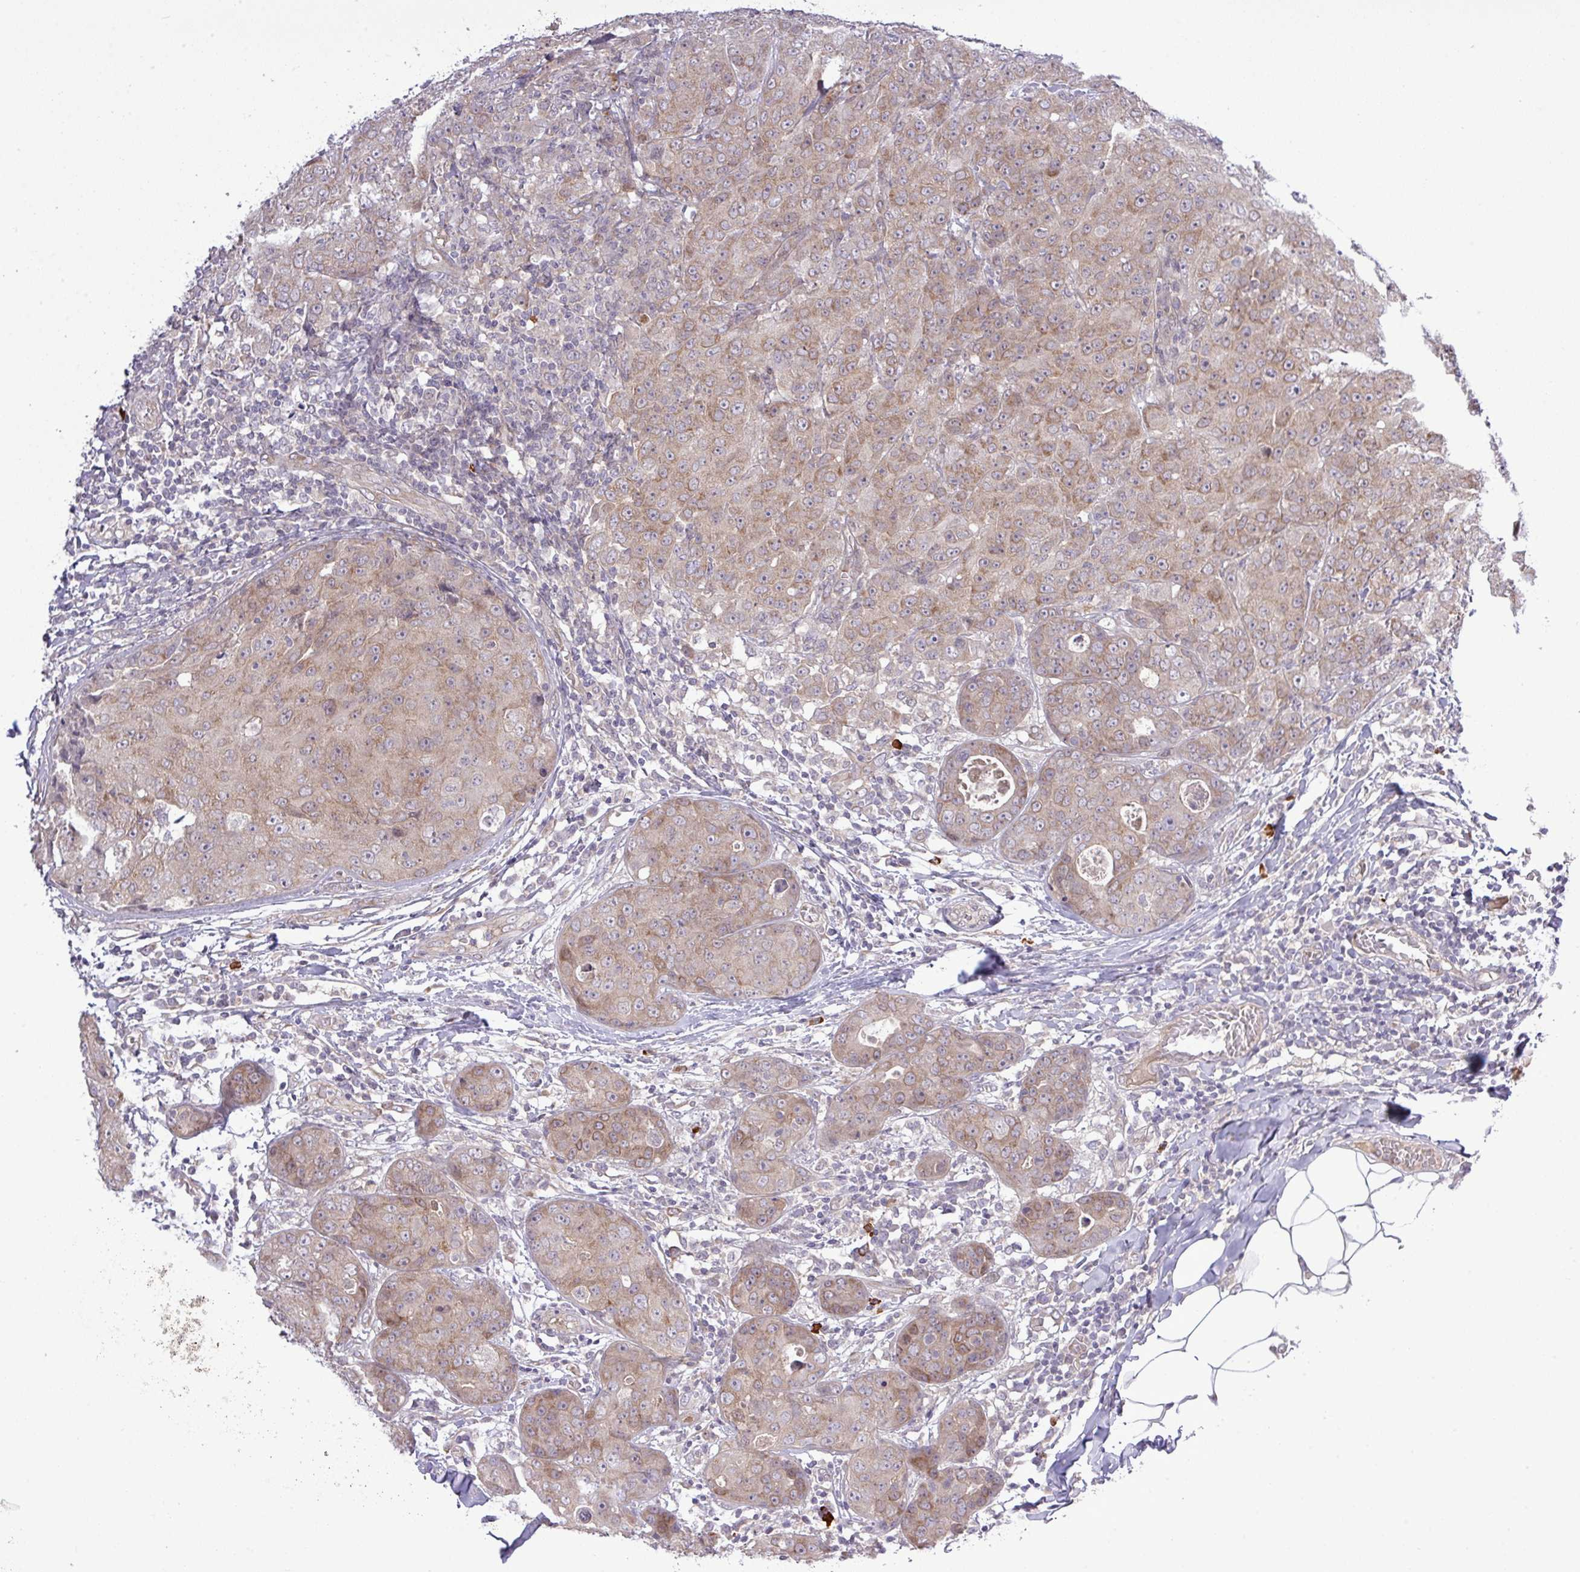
{"staining": {"intensity": "weak", "quantity": "25%-75%", "location": "cytoplasmic/membranous"}, "tissue": "breast cancer", "cell_type": "Tumor cells", "image_type": "cancer", "snomed": [{"axis": "morphology", "description": "Duct carcinoma"}, {"axis": "topography", "description": "Breast"}], "caption": "Weak cytoplasmic/membranous protein positivity is appreciated in about 25%-75% of tumor cells in infiltrating ductal carcinoma (breast).", "gene": "FAM222B", "patient": {"sex": "female", "age": 43}}